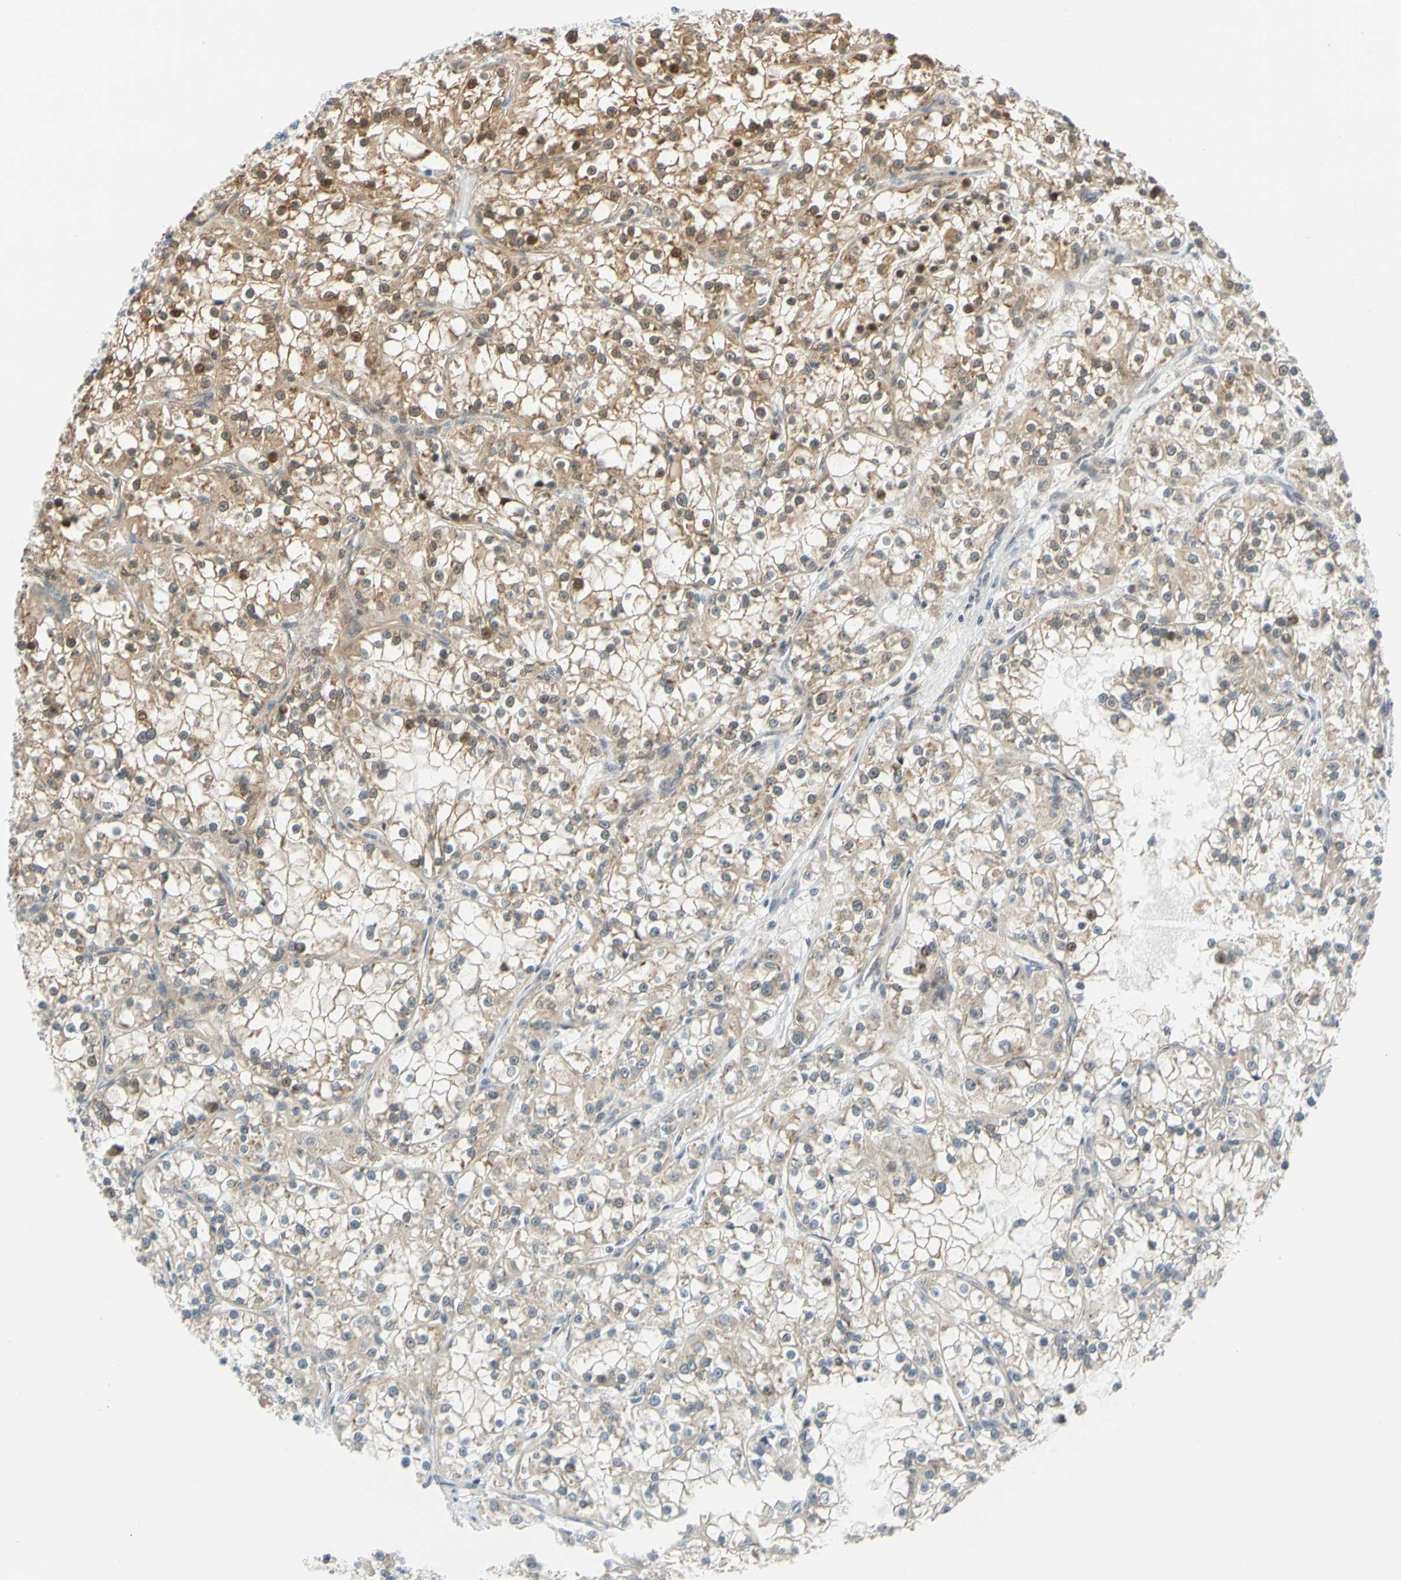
{"staining": {"intensity": "moderate", "quantity": "25%-75%", "location": "cytoplasmic/membranous,nuclear"}, "tissue": "renal cancer", "cell_type": "Tumor cells", "image_type": "cancer", "snomed": [{"axis": "morphology", "description": "Adenocarcinoma, NOS"}, {"axis": "topography", "description": "Kidney"}], "caption": "Brown immunohistochemical staining in renal cancer demonstrates moderate cytoplasmic/membranous and nuclear staining in about 25%-75% of tumor cells. Using DAB (brown) and hematoxylin (blue) stains, captured at high magnification using brightfield microscopy.", "gene": "MAPK9", "patient": {"sex": "female", "age": 52}}